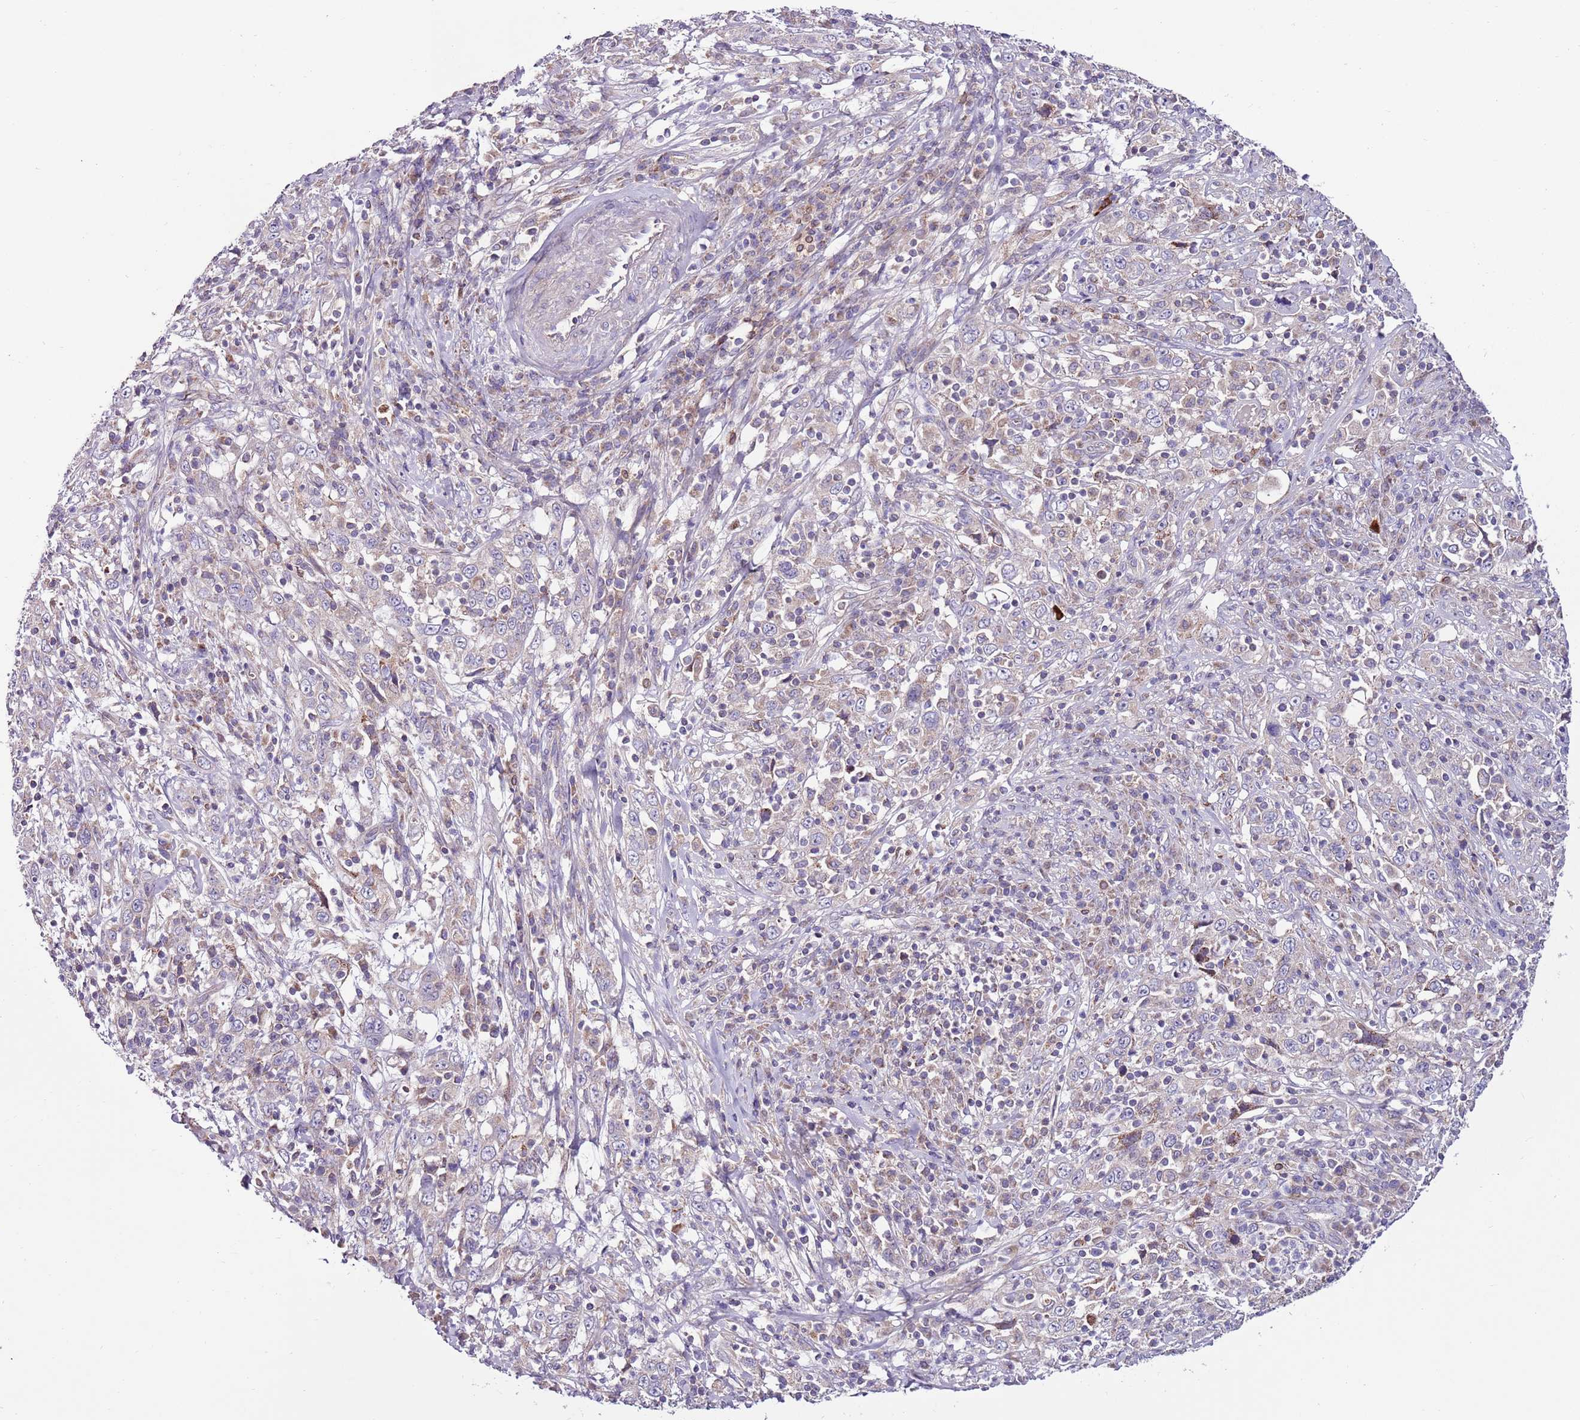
{"staining": {"intensity": "weak", "quantity": "<25%", "location": "cytoplasmic/membranous"}, "tissue": "cervical cancer", "cell_type": "Tumor cells", "image_type": "cancer", "snomed": [{"axis": "morphology", "description": "Squamous cell carcinoma, NOS"}, {"axis": "topography", "description": "Cervix"}], "caption": "The IHC histopathology image has no significant expression in tumor cells of squamous cell carcinoma (cervical) tissue.", "gene": "SMG1", "patient": {"sex": "female", "age": 46}}